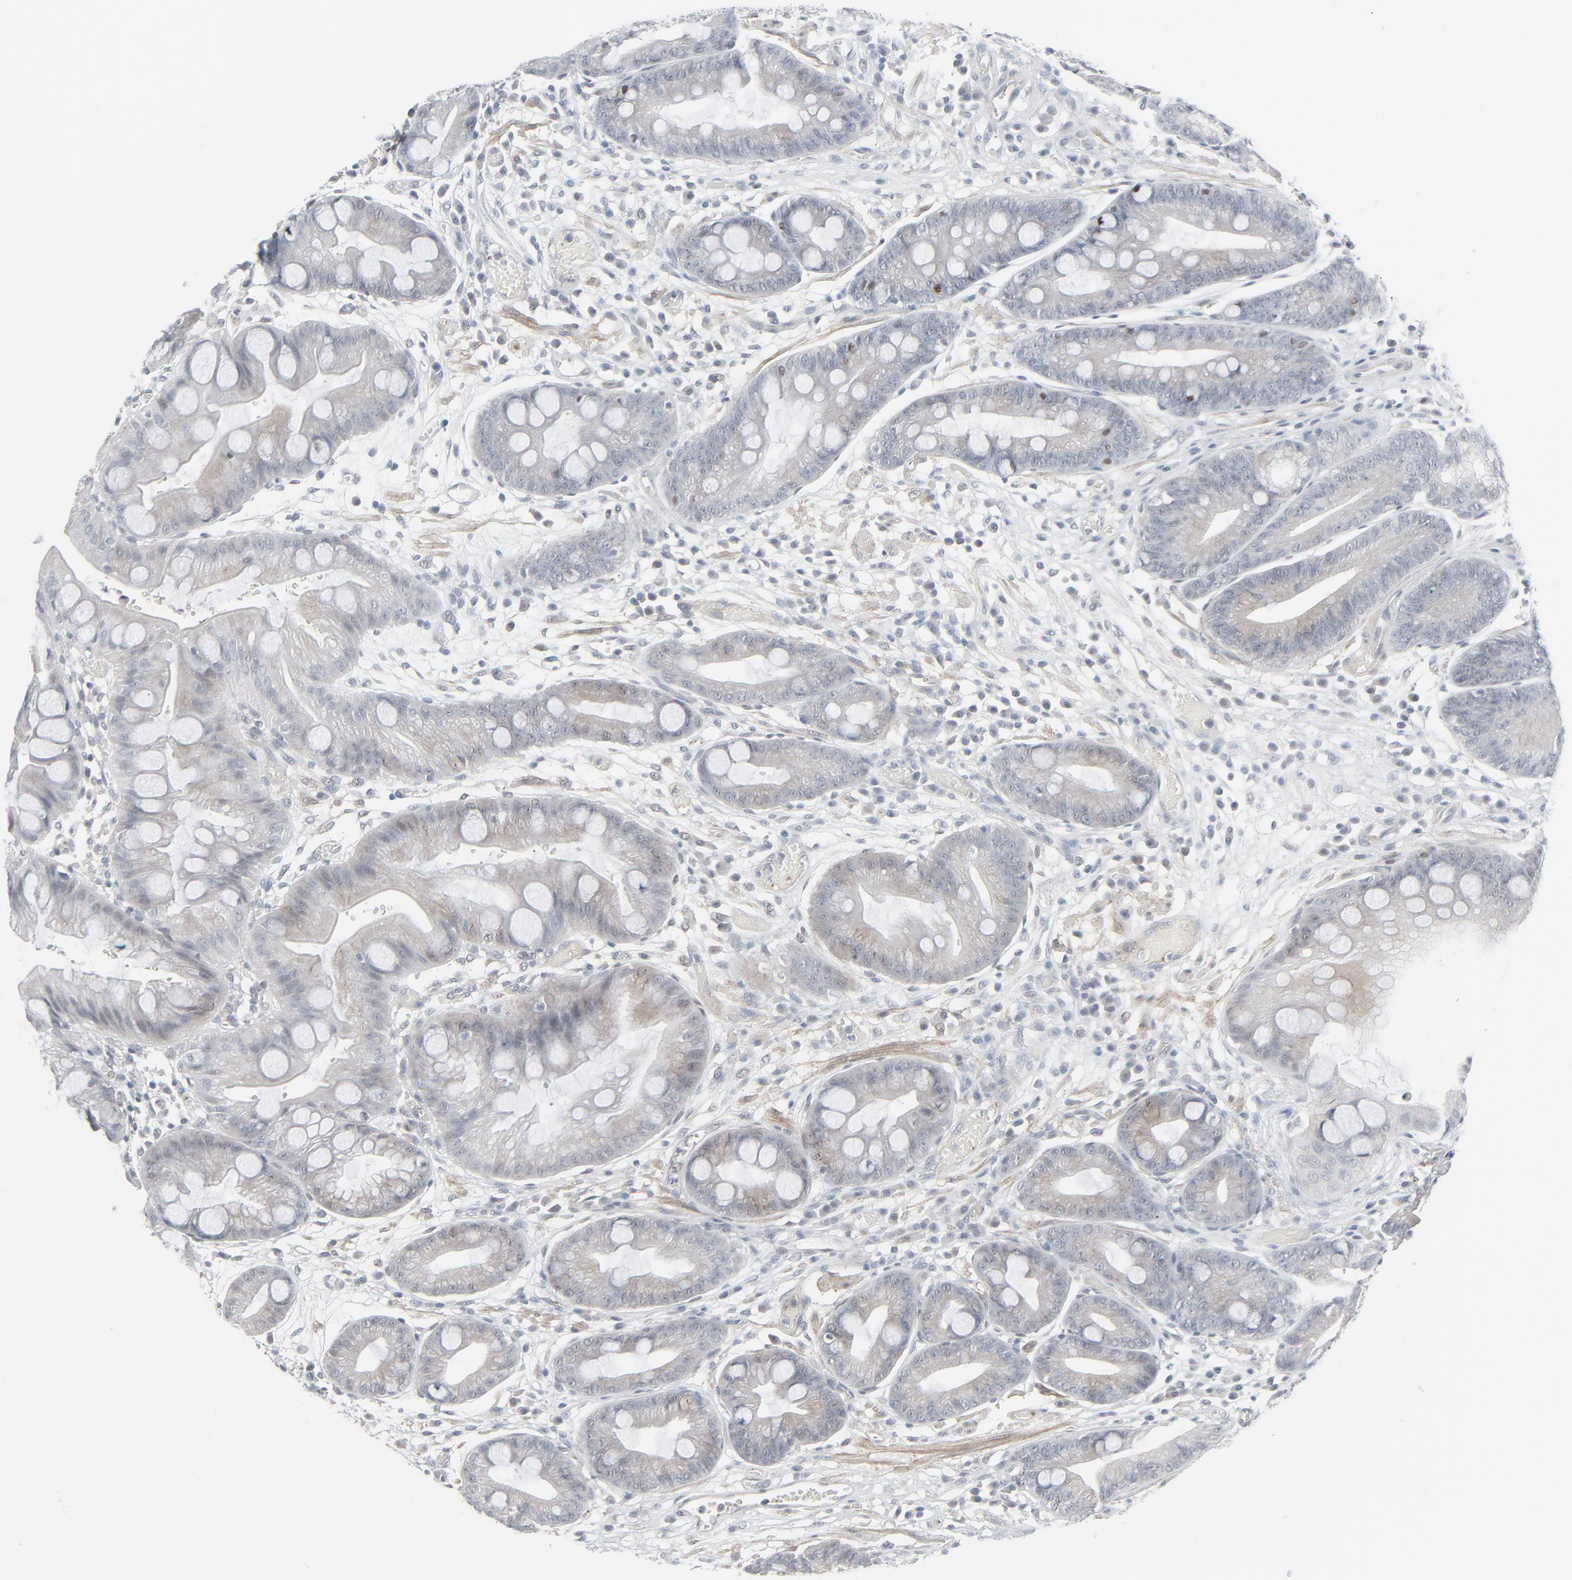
{"staining": {"intensity": "negative", "quantity": "none", "location": "none"}, "tissue": "stomach", "cell_type": "Glandular cells", "image_type": "normal", "snomed": [{"axis": "morphology", "description": "Normal tissue, NOS"}, {"axis": "morphology", "description": "Inflammation, NOS"}, {"axis": "topography", "description": "Stomach, lower"}], "caption": "Immunohistochemistry of normal stomach shows no positivity in glandular cells. (DAB immunohistochemistry visualized using brightfield microscopy, high magnification).", "gene": "NEUROD1", "patient": {"sex": "male", "age": 59}}